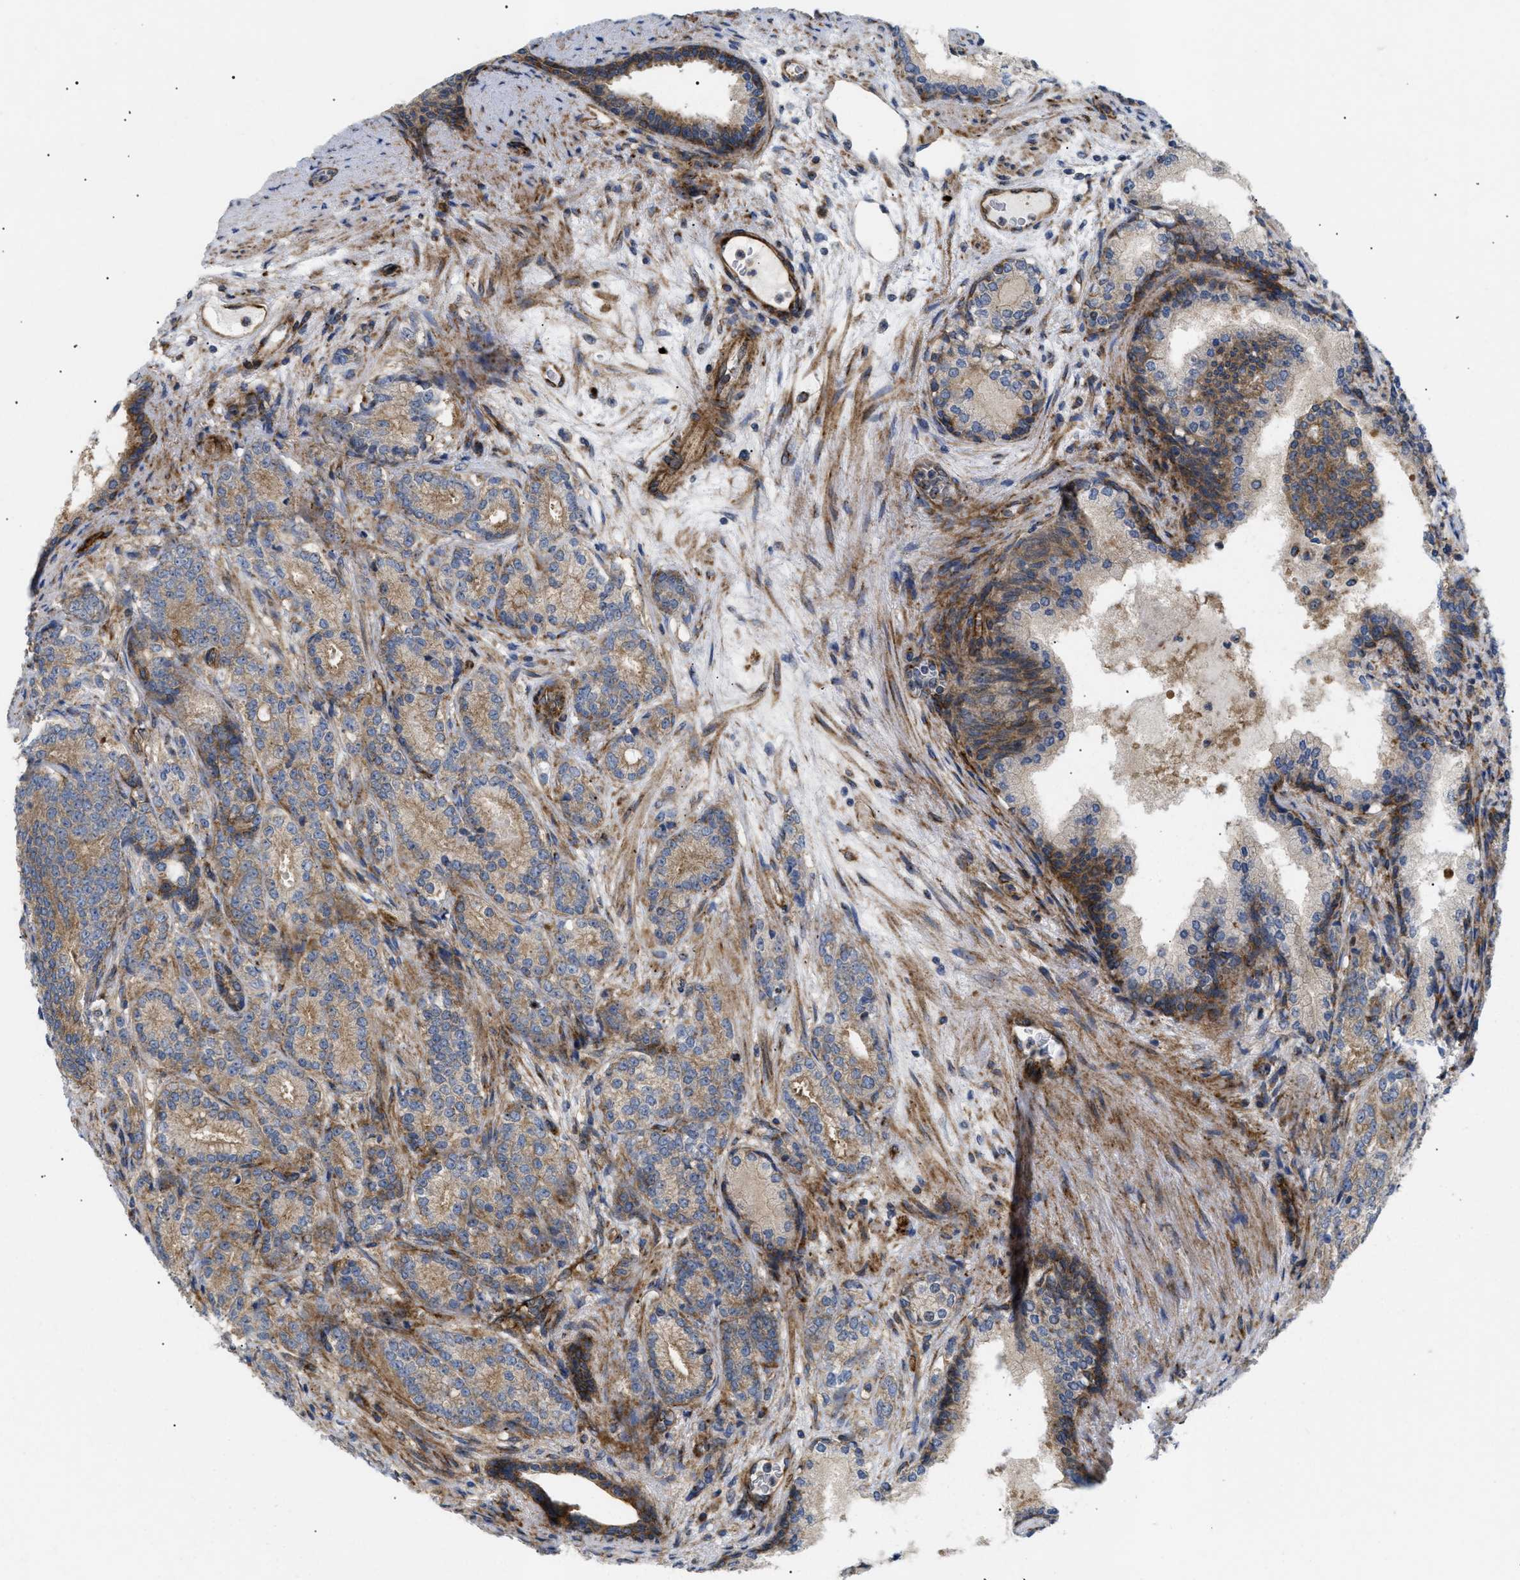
{"staining": {"intensity": "moderate", "quantity": ">75%", "location": "cytoplasmic/membranous"}, "tissue": "prostate cancer", "cell_type": "Tumor cells", "image_type": "cancer", "snomed": [{"axis": "morphology", "description": "Adenocarcinoma, High grade"}, {"axis": "topography", "description": "Prostate"}], "caption": "Prostate cancer (adenocarcinoma (high-grade)) was stained to show a protein in brown. There is medium levels of moderate cytoplasmic/membranous staining in about >75% of tumor cells. Nuclei are stained in blue.", "gene": "DCTN4", "patient": {"sex": "male", "age": 61}}